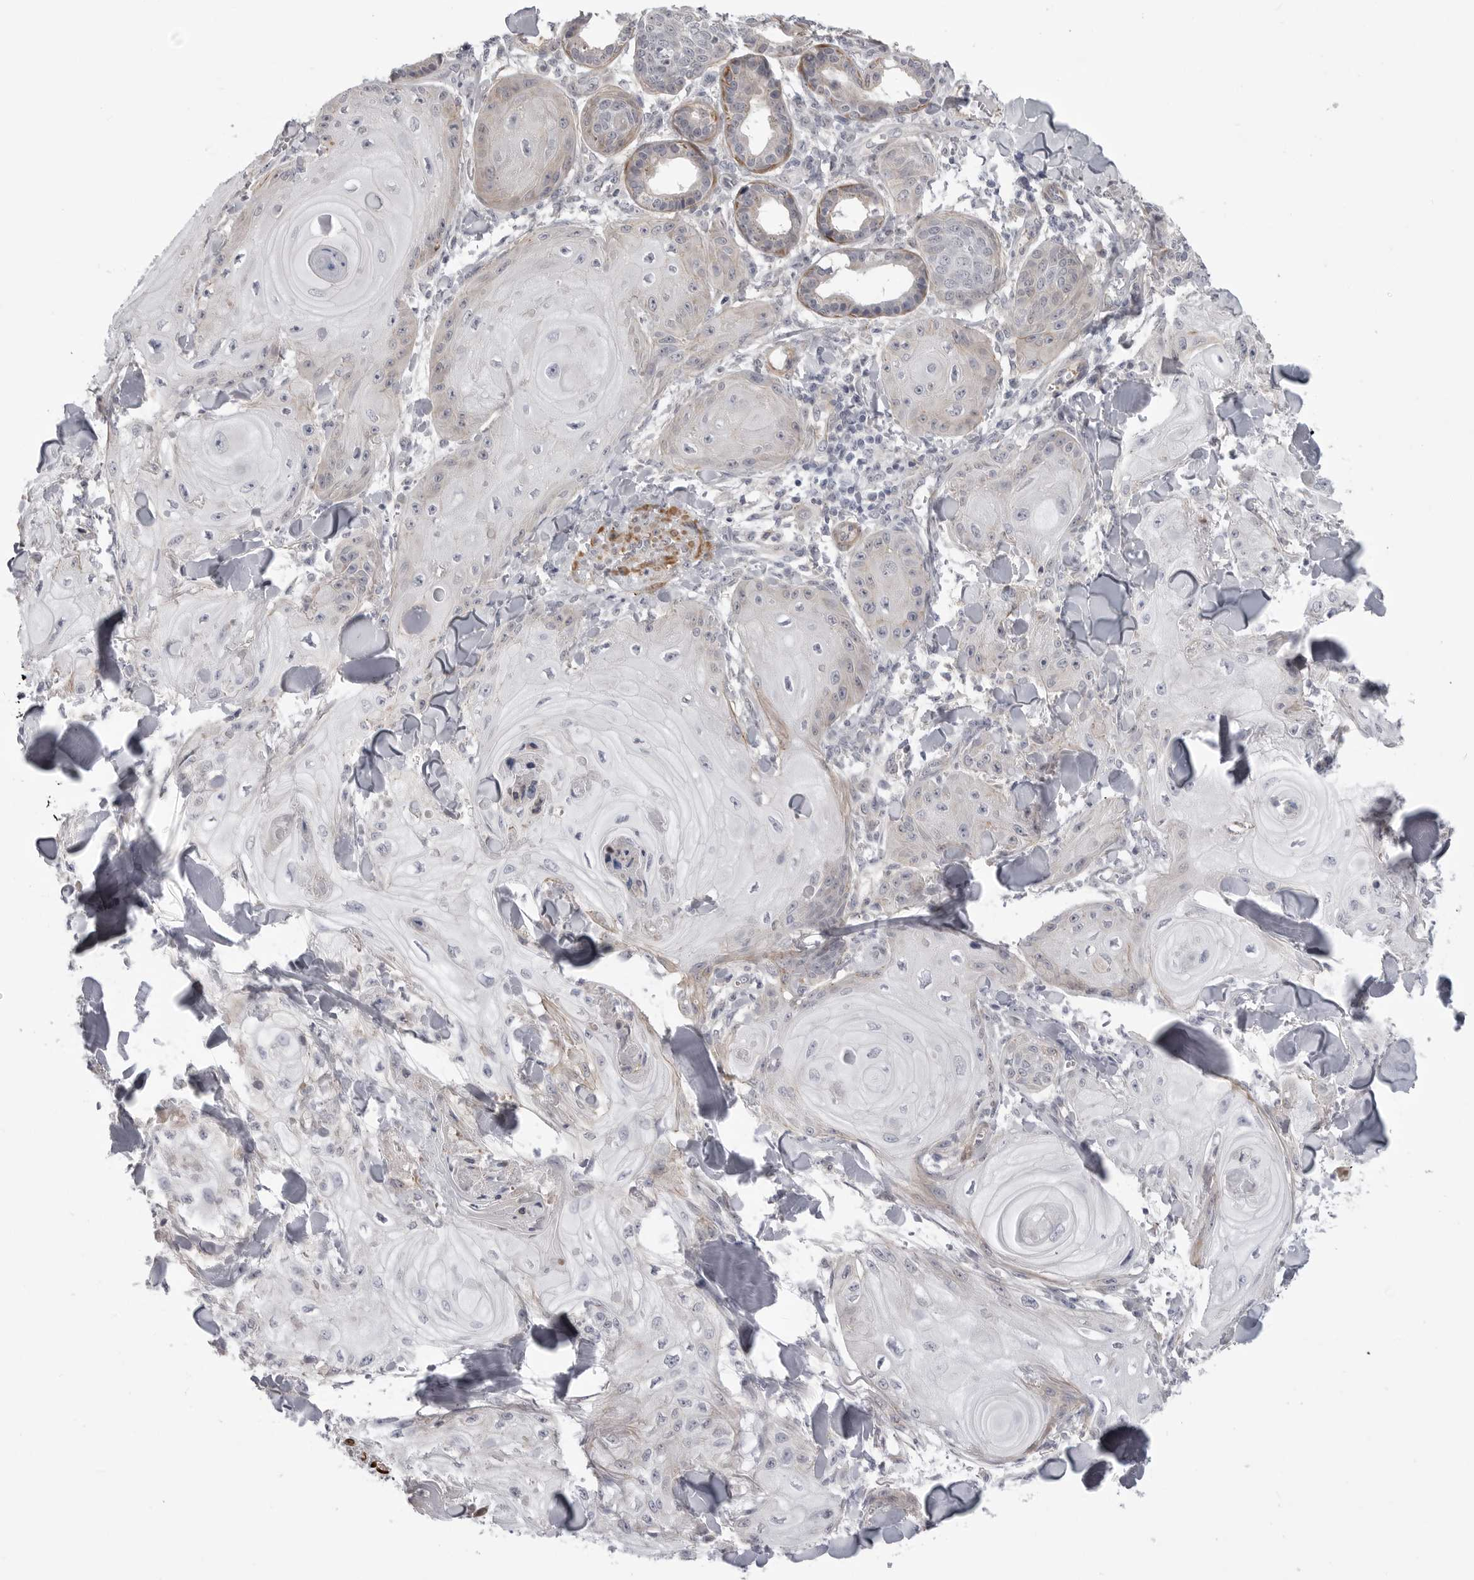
{"staining": {"intensity": "negative", "quantity": "none", "location": "none"}, "tissue": "skin cancer", "cell_type": "Tumor cells", "image_type": "cancer", "snomed": [{"axis": "morphology", "description": "Squamous cell carcinoma, NOS"}, {"axis": "topography", "description": "Skin"}], "caption": "The photomicrograph exhibits no staining of tumor cells in skin cancer.", "gene": "SCP2", "patient": {"sex": "male", "age": 74}}